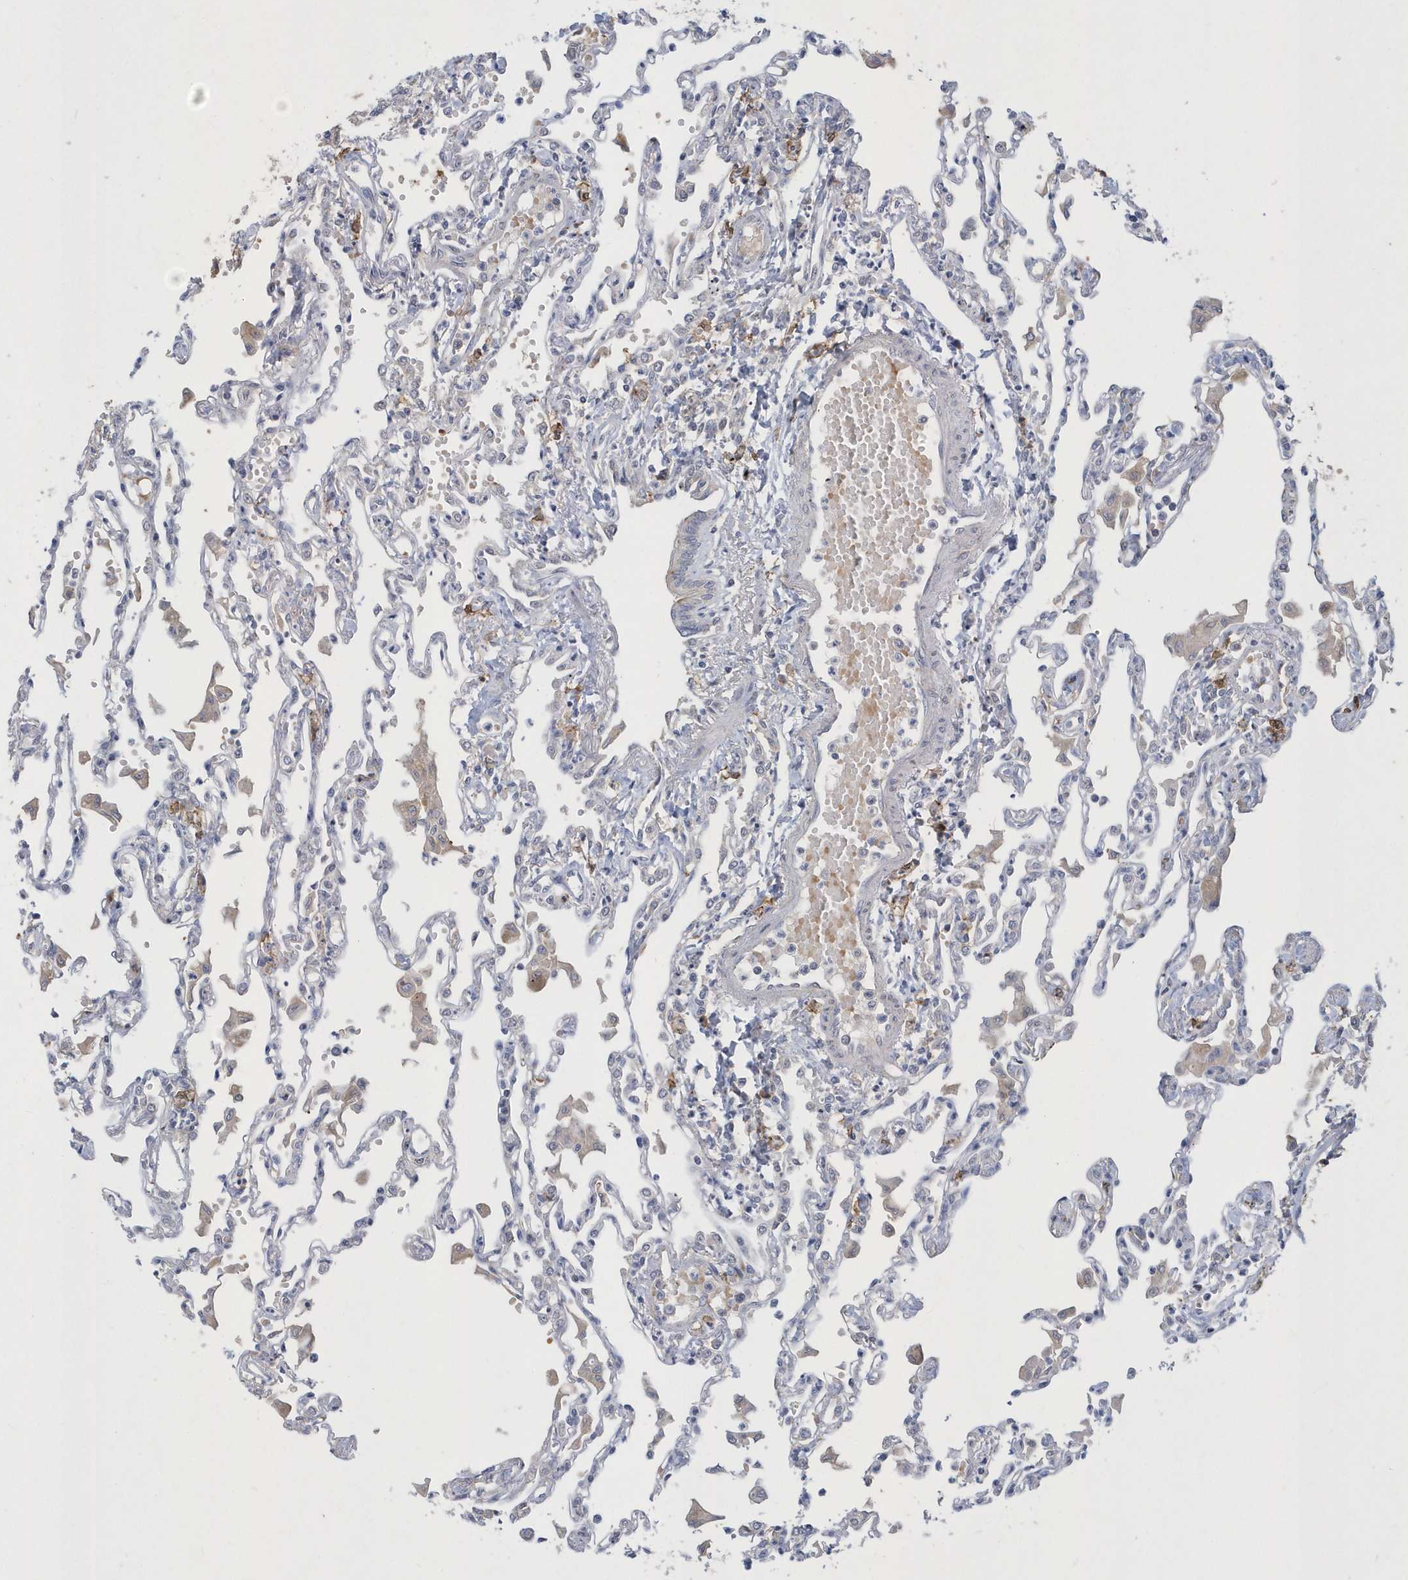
{"staining": {"intensity": "negative", "quantity": "none", "location": "none"}, "tissue": "lung", "cell_type": "Alveolar cells", "image_type": "normal", "snomed": [{"axis": "morphology", "description": "Normal tissue, NOS"}, {"axis": "topography", "description": "Bronchus"}, {"axis": "topography", "description": "Lung"}], "caption": "DAB immunohistochemical staining of unremarkable lung exhibits no significant staining in alveolar cells. (DAB immunohistochemistry (IHC), high magnification).", "gene": "TSPEAR", "patient": {"sex": "female", "age": 49}}